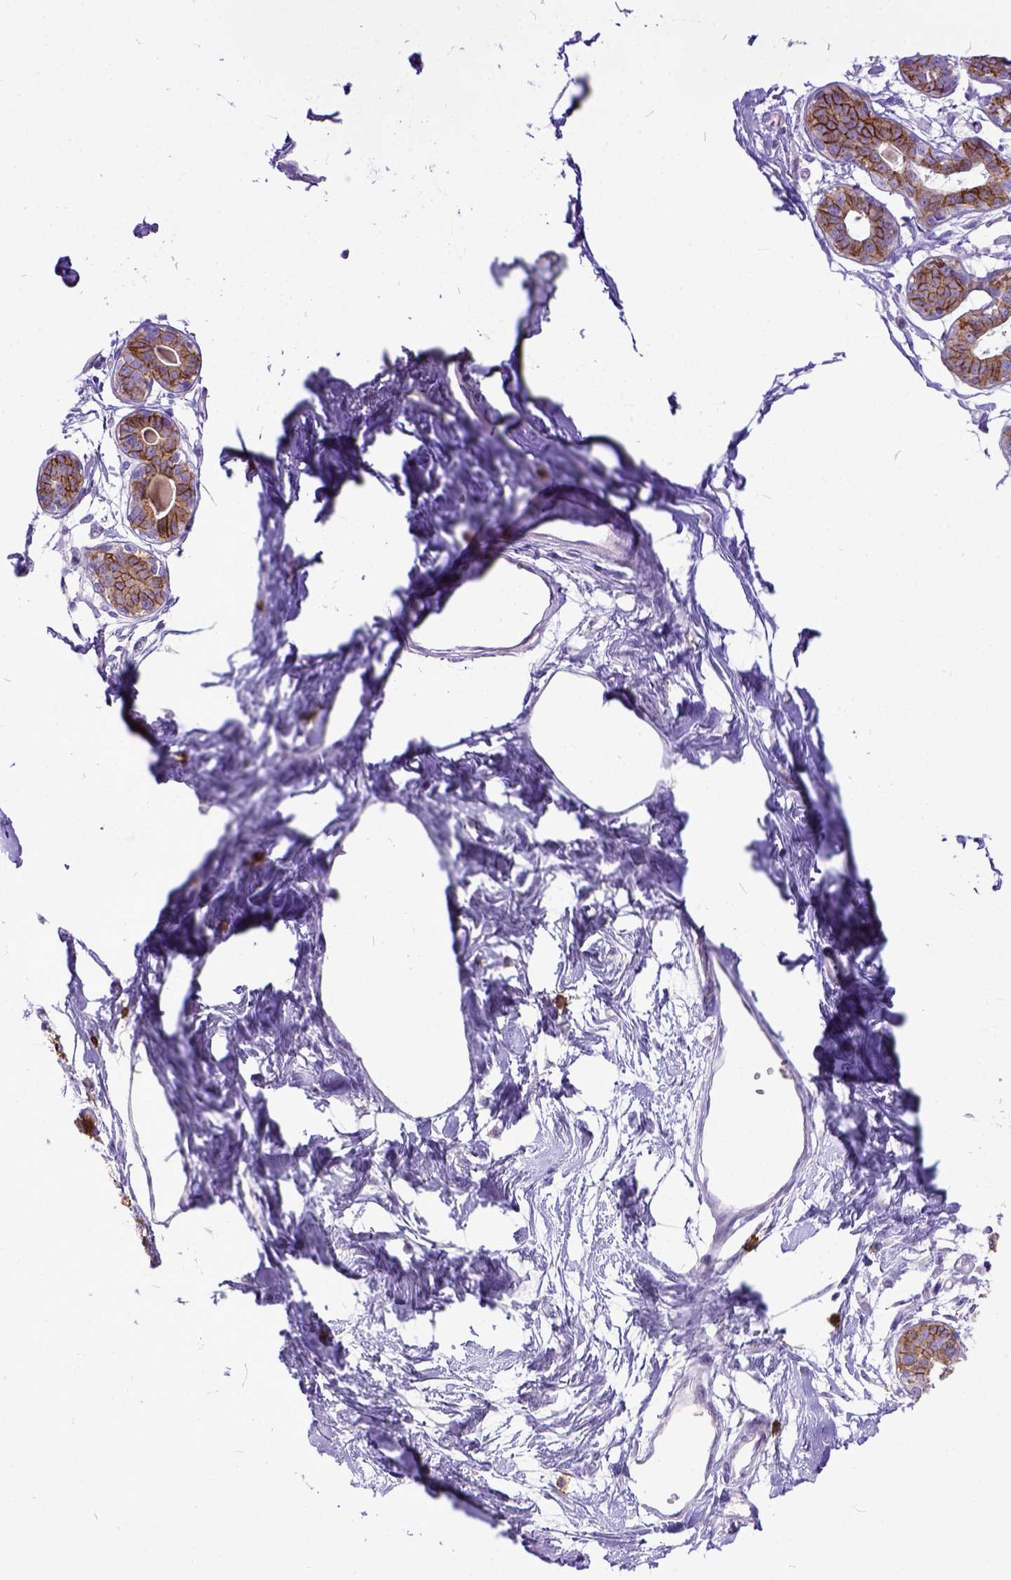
{"staining": {"intensity": "negative", "quantity": "none", "location": "none"}, "tissue": "breast", "cell_type": "Adipocytes", "image_type": "normal", "snomed": [{"axis": "morphology", "description": "Normal tissue, NOS"}, {"axis": "topography", "description": "Breast"}], "caption": "Adipocytes show no significant protein positivity in normal breast. (DAB (3,3'-diaminobenzidine) IHC with hematoxylin counter stain).", "gene": "KIT", "patient": {"sex": "female", "age": 45}}